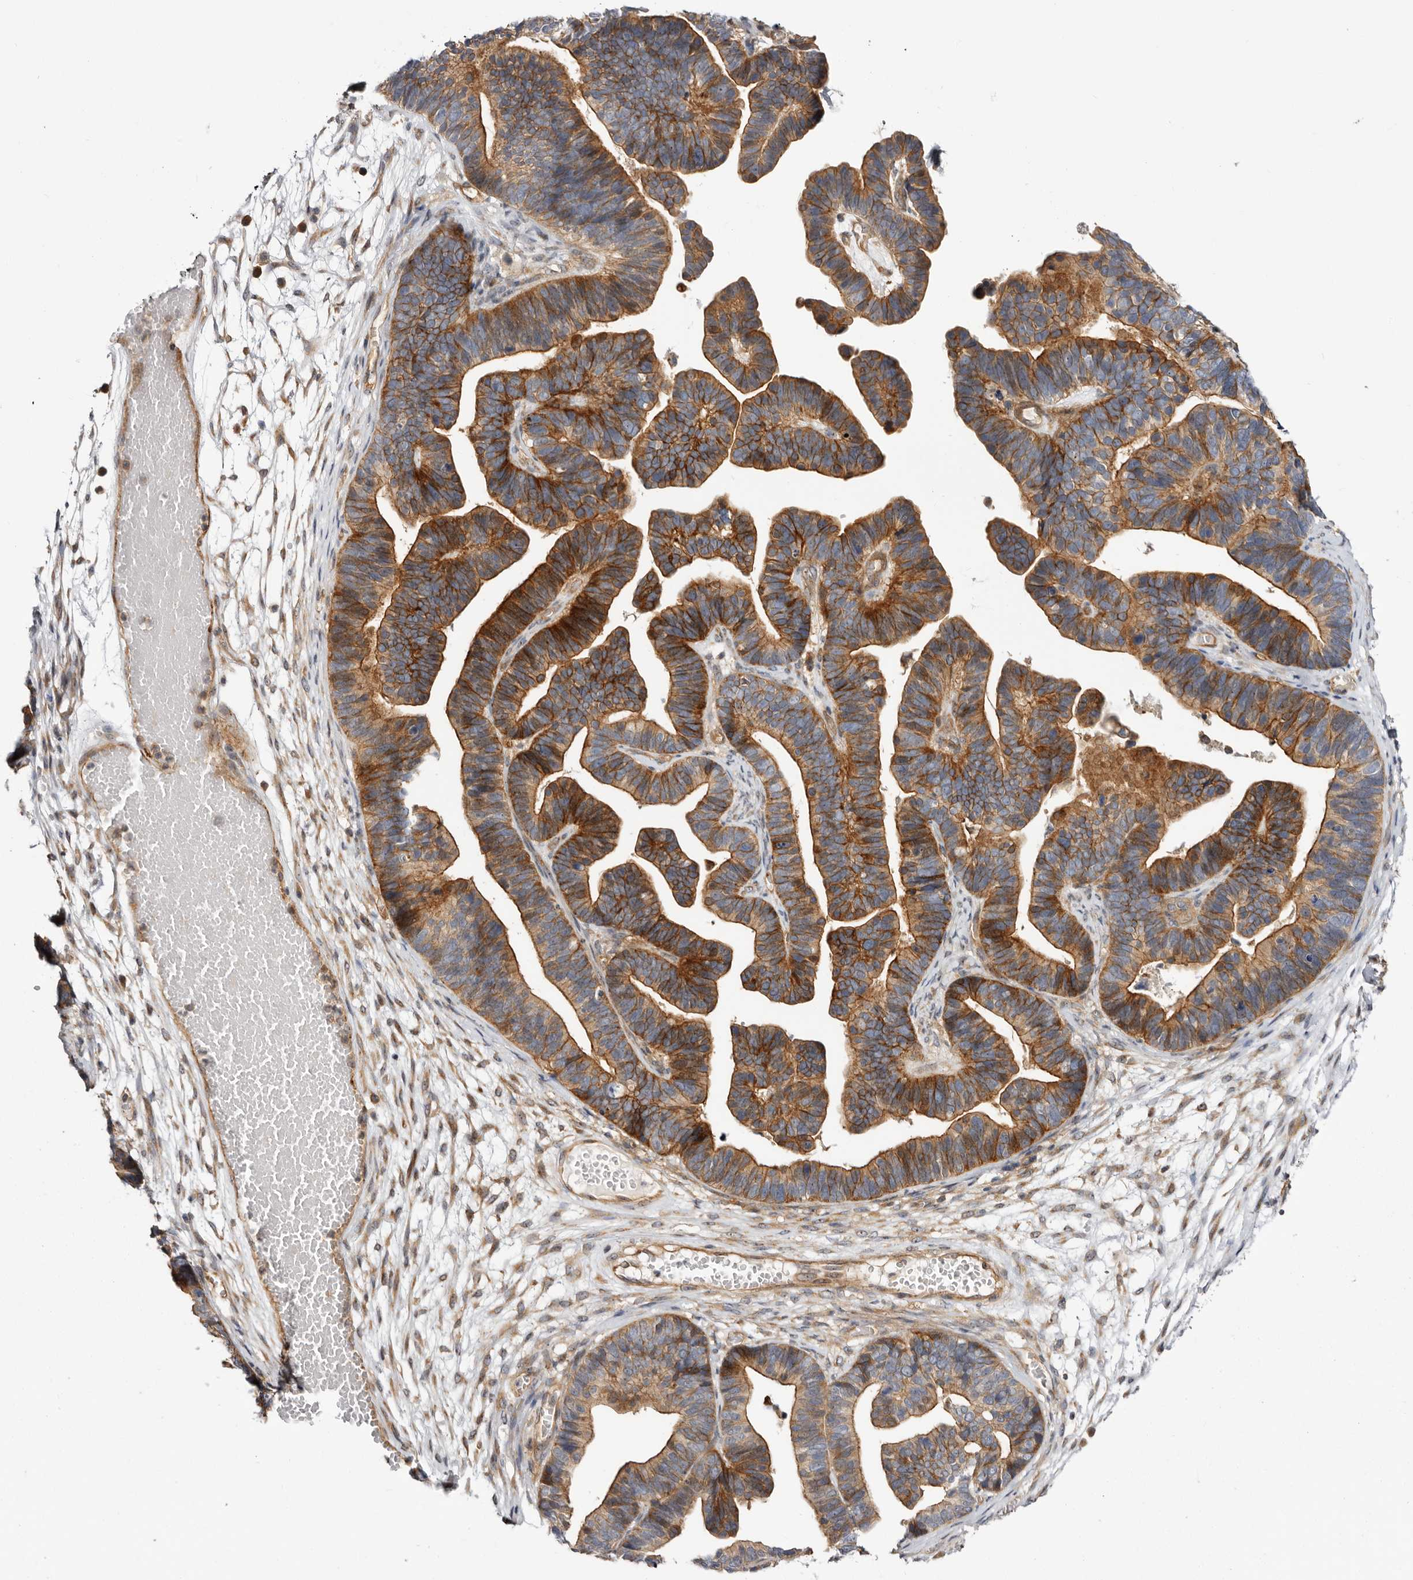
{"staining": {"intensity": "strong", "quantity": "25%-75%", "location": "cytoplasmic/membranous"}, "tissue": "ovarian cancer", "cell_type": "Tumor cells", "image_type": "cancer", "snomed": [{"axis": "morphology", "description": "Cystadenocarcinoma, serous, NOS"}, {"axis": "topography", "description": "Ovary"}], "caption": "This is a histology image of immunohistochemistry (IHC) staining of serous cystadenocarcinoma (ovarian), which shows strong staining in the cytoplasmic/membranous of tumor cells.", "gene": "PANK4", "patient": {"sex": "female", "age": 56}}